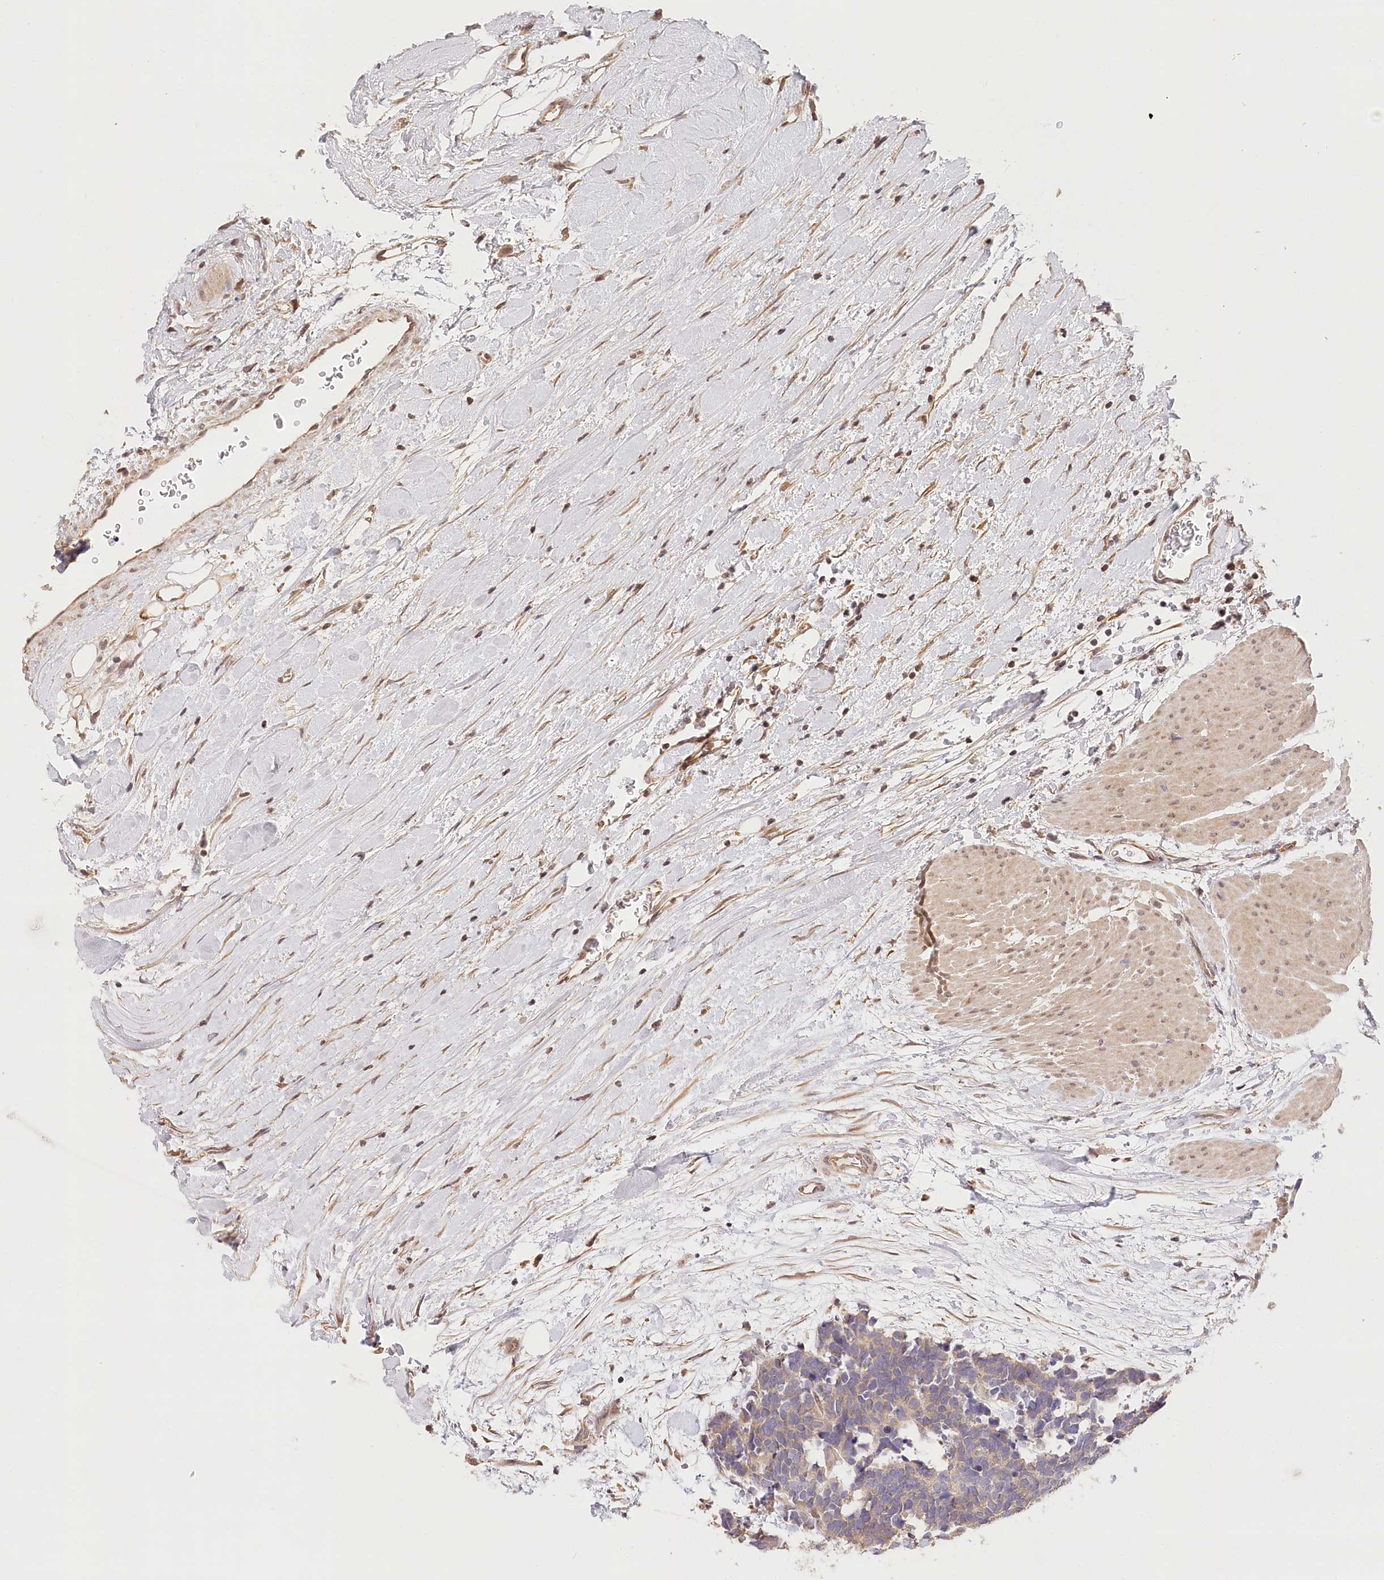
{"staining": {"intensity": "weak", "quantity": ">75%", "location": "cytoplasmic/membranous"}, "tissue": "carcinoid", "cell_type": "Tumor cells", "image_type": "cancer", "snomed": [{"axis": "morphology", "description": "Carcinoma, NOS"}, {"axis": "morphology", "description": "Carcinoid, malignant, NOS"}, {"axis": "topography", "description": "Urinary bladder"}], "caption": "The immunohistochemical stain shows weak cytoplasmic/membranous positivity in tumor cells of carcinoid tissue.", "gene": "LSS", "patient": {"sex": "male", "age": 57}}